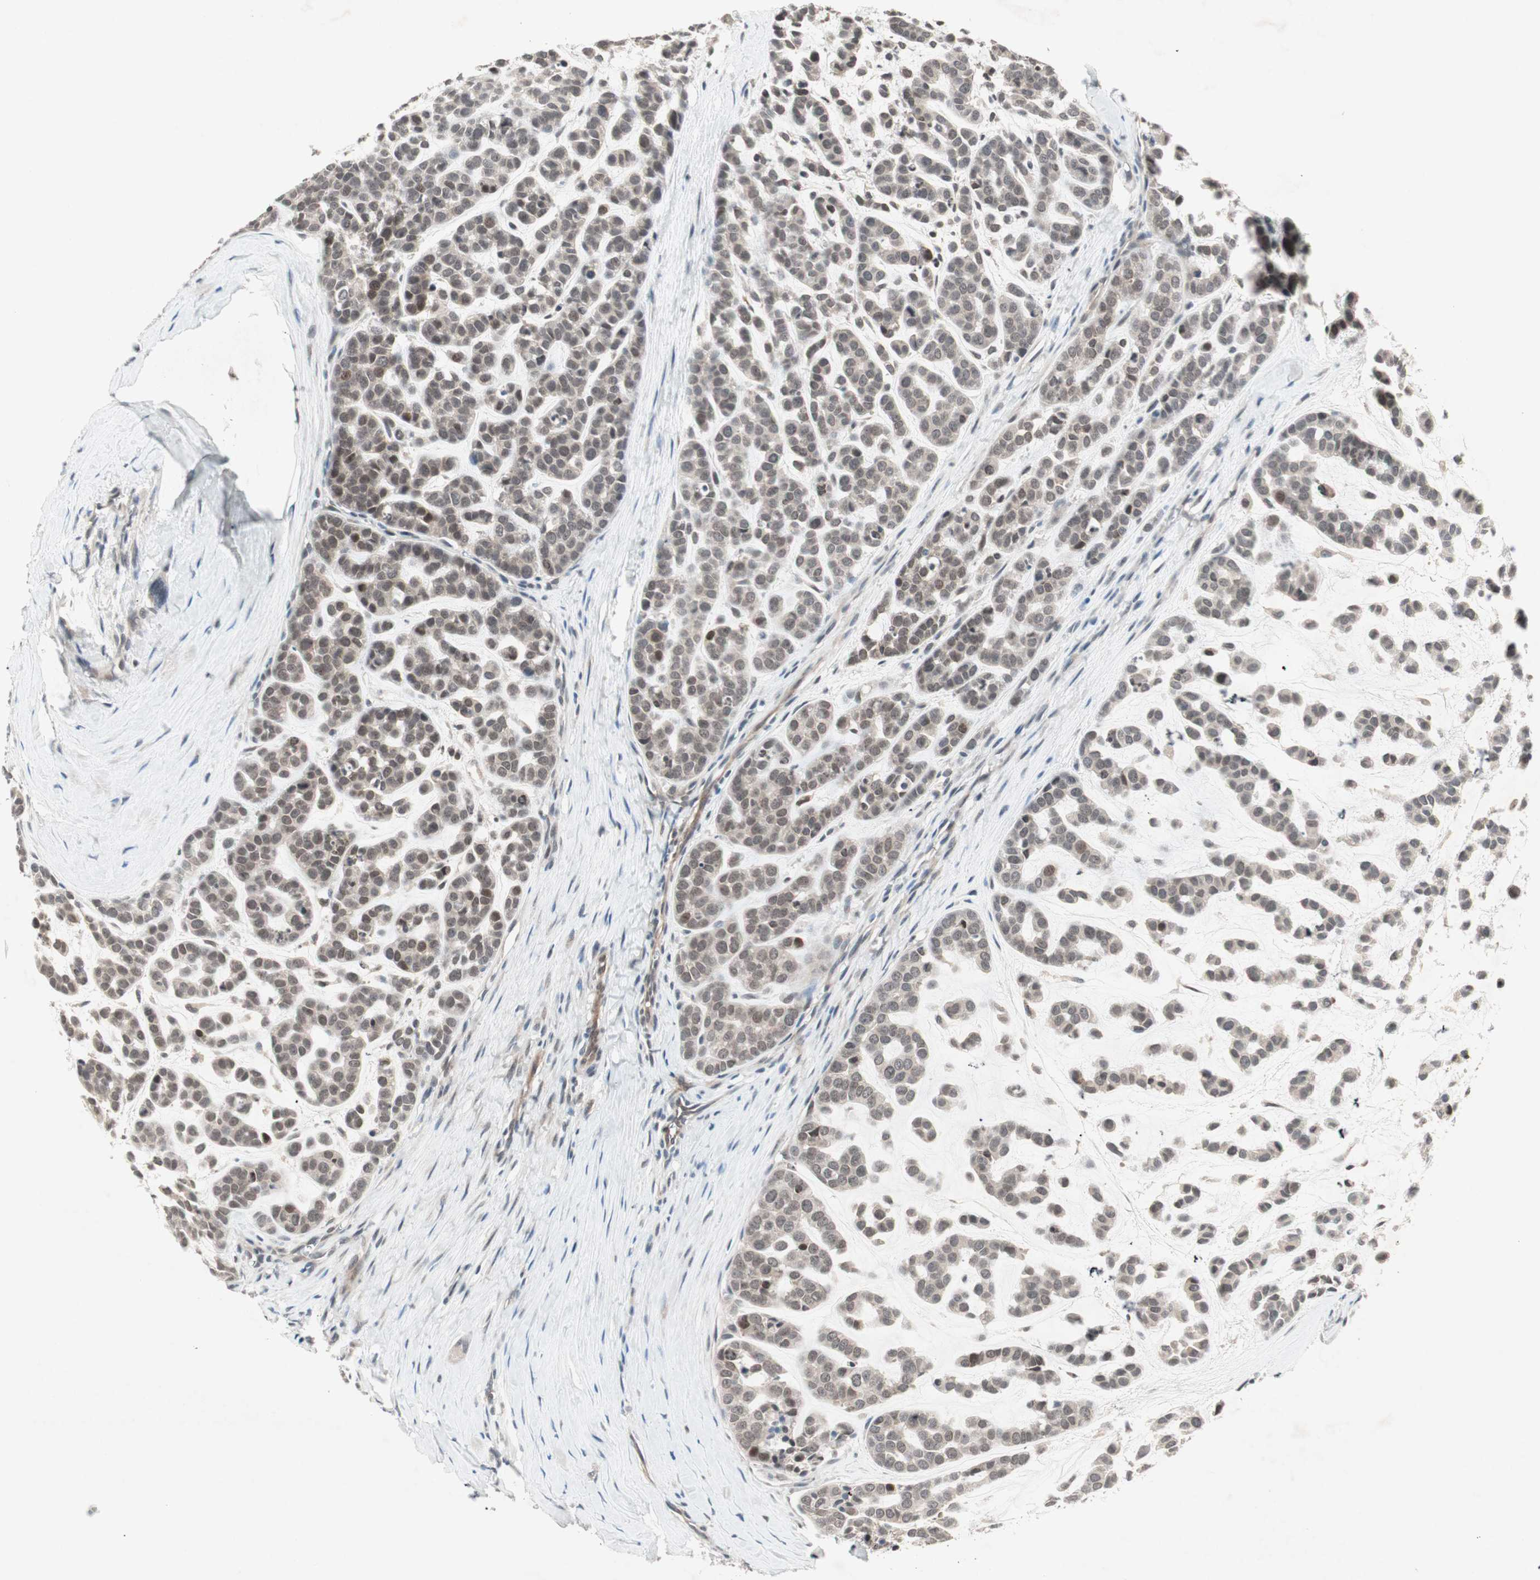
{"staining": {"intensity": "weak", "quantity": "25%-75%", "location": "cytoplasmic/membranous,nuclear"}, "tissue": "head and neck cancer", "cell_type": "Tumor cells", "image_type": "cancer", "snomed": [{"axis": "morphology", "description": "Adenocarcinoma, NOS"}, {"axis": "morphology", "description": "Adenoma, NOS"}, {"axis": "topography", "description": "Head-Neck"}], "caption": "Immunohistochemistry (IHC) of human head and neck cancer (adenocarcinoma) shows low levels of weak cytoplasmic/membranous and nuclear positivity in about 25%-75% of tumor cells.", "gene": "PGBD1", "patient": {"sex": "female", "age": 55}}